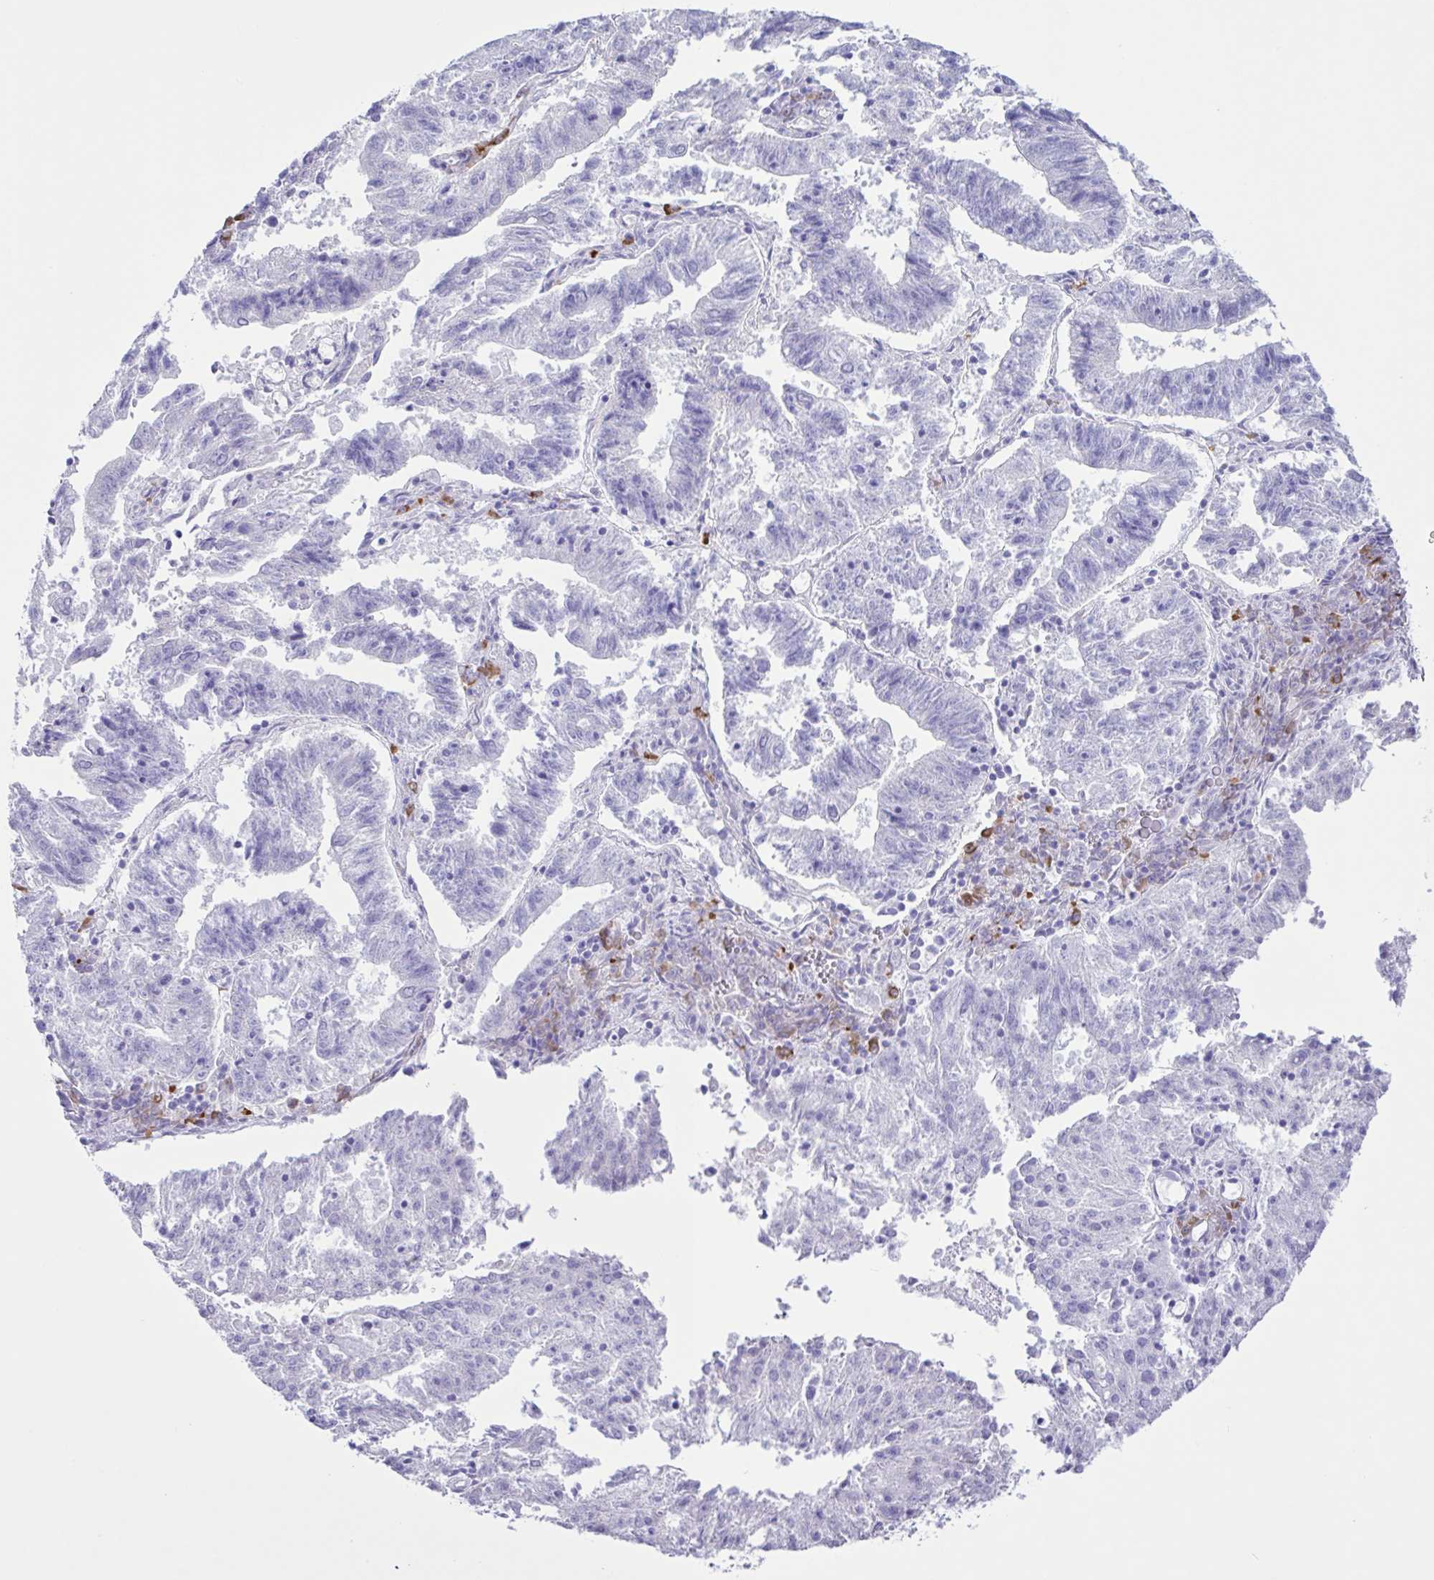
{"staining": {"intensity": "negative", "quantity": "none", "location": "none"}, "tissue": "endometrial cancer", "cell_type": "Tumor cells", "image_type": "cancer", "snomed": [{"axis": "morphology", "description": "Adenocarcinoma, NOS"}, {"axis": "topography", "description": "Endometrium"}], "caption": "A histopathology image of human adenocarcinoma (endometrial) is negative for staining in tumor cells.", "gene": "PIGF", "patient": {"sex": "female", "age": 82}}